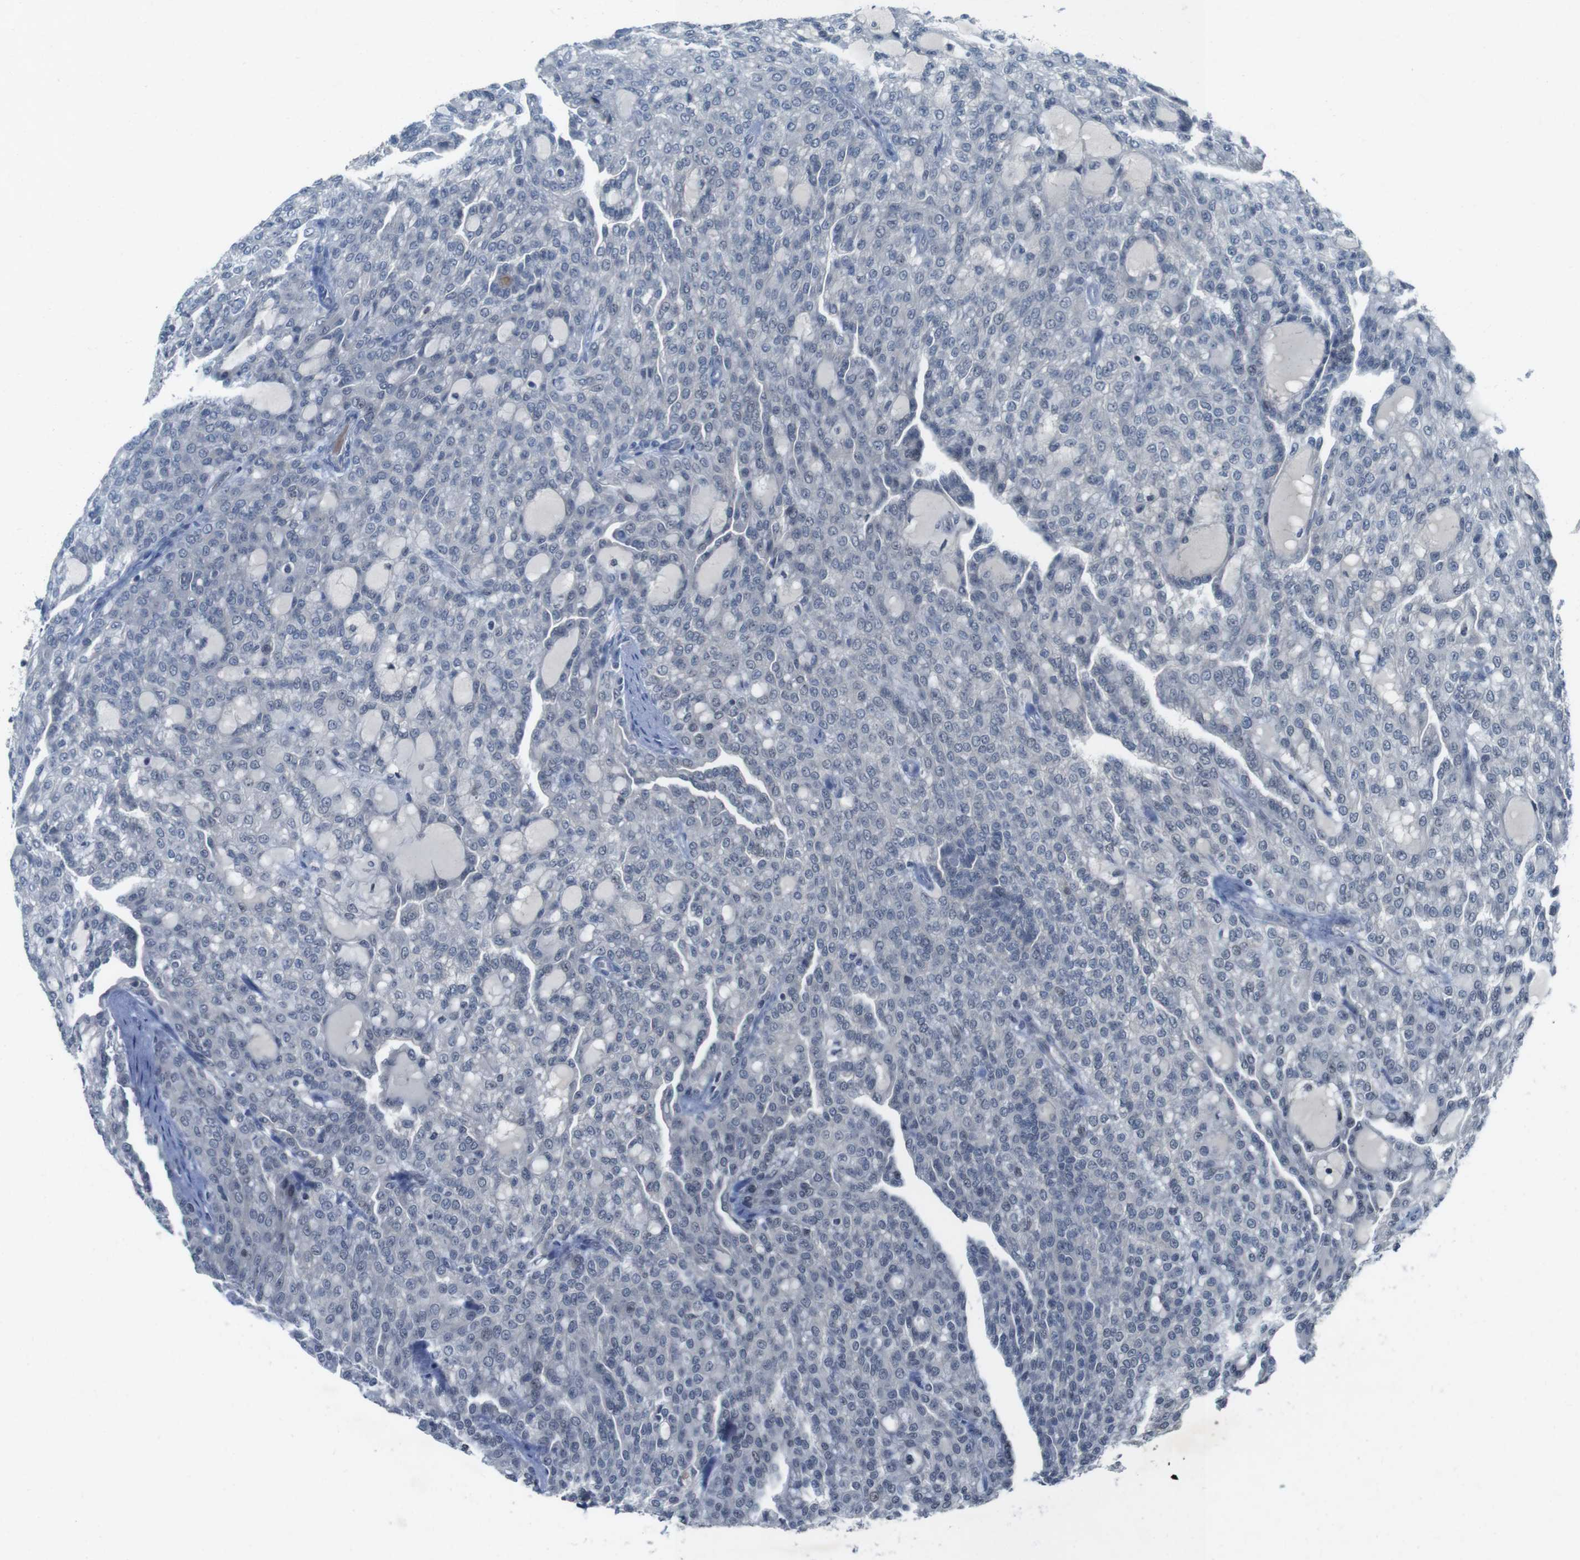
{"staining": {"intensity": "weak", "quantity": "<25%", "location": "nuclear"}, "tissue": "renal cancer", "cell_type": "Tumor cells", "image_type": "cancer", "snomed": [{"axis": "morphology", "description": "Adenocarcinoma, NOS"}, {"axis": "topography", "description": "Kidney"}], "caption": "Protein analysis of renal adenocarcinoma displays no significant positivity in tumor cells.", "gene": "MAPKAPK5", "patient": {"sex": "male", "age": 63}}